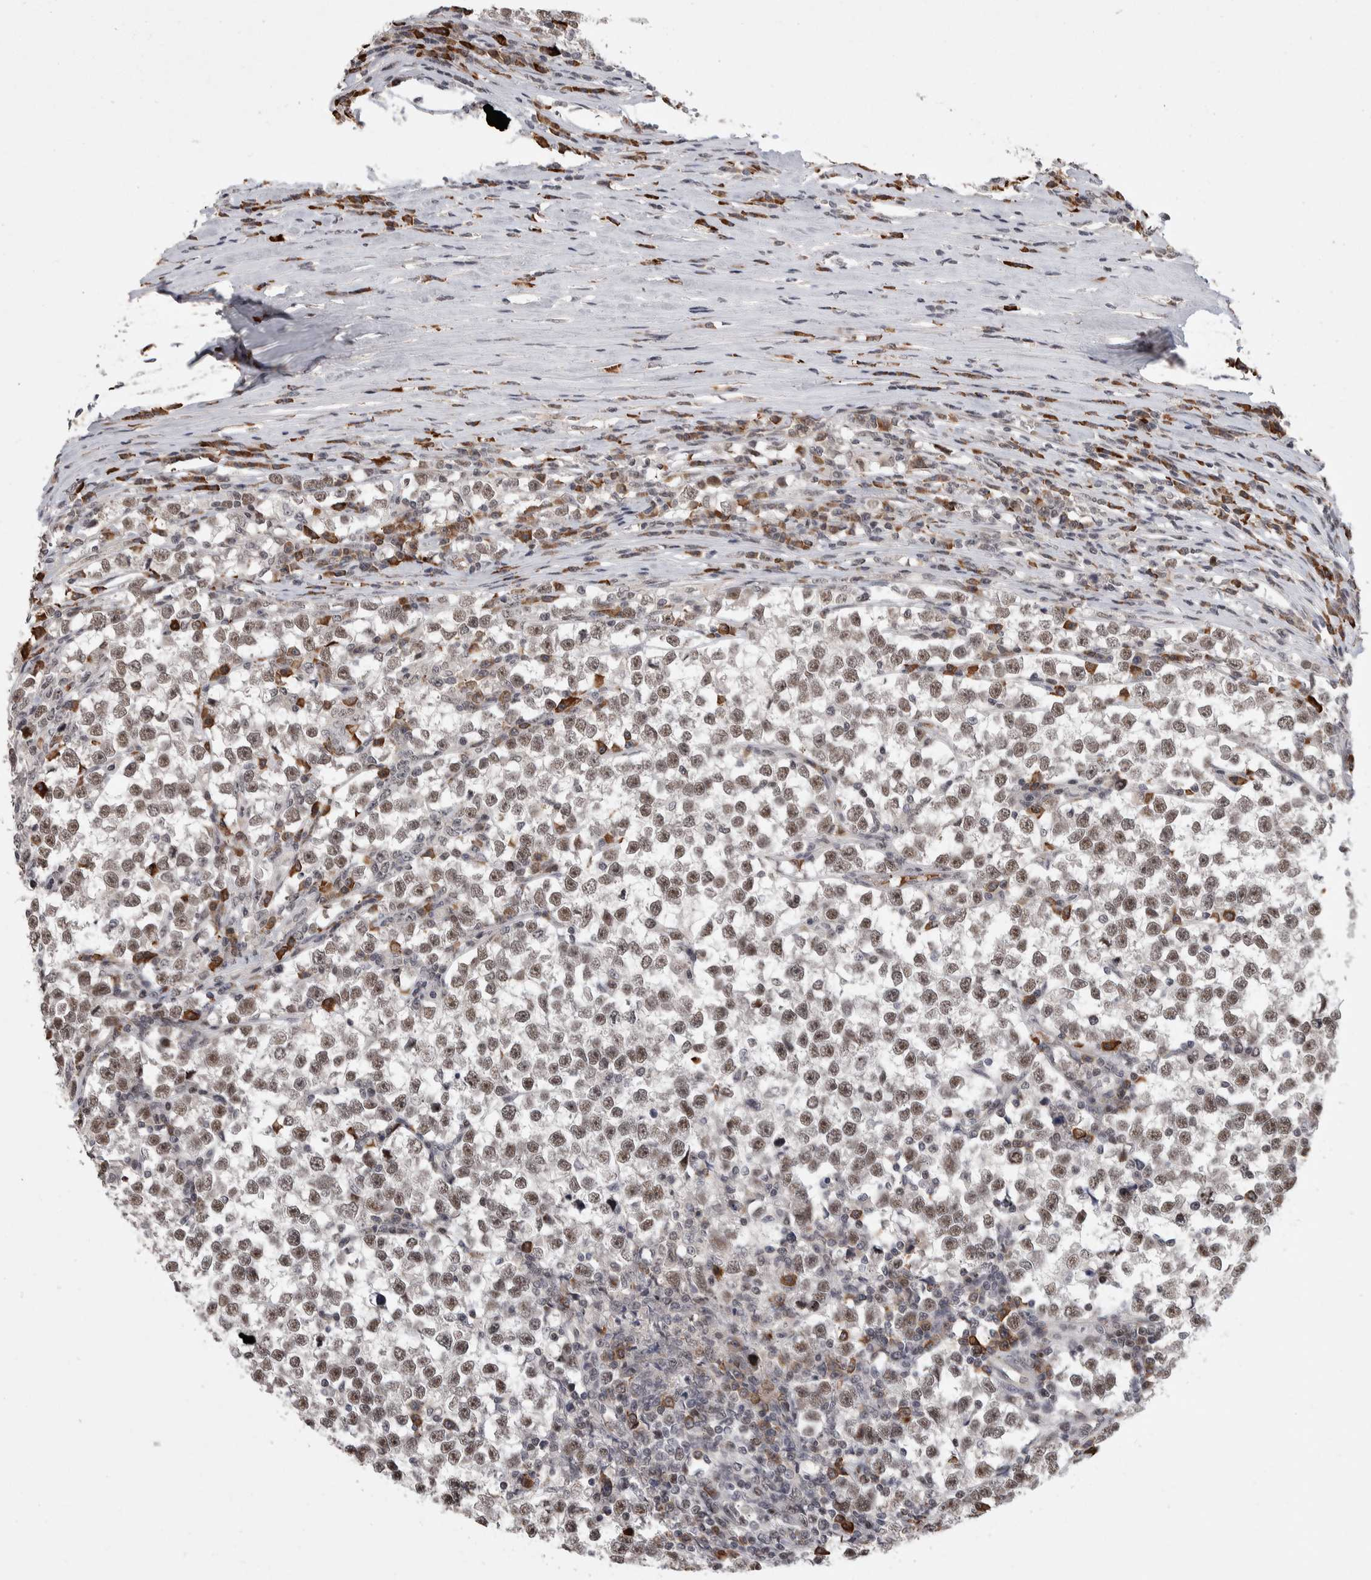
{"staining": {"intensity": "weak", "quantity": ">75%", "location": "nuclear"}, "tissue": "testis cancer", "cell_type": "Tumor cells", "image_type": "cancer", "snomed": [{"axis": "morphology", "description": "Normal tissue, NOS"}, {"axis": "morphology", "description": "Seminoma, NOS"}, {"axis": "topography", "description": "Testis"}], "caption": "Immunohistochemistry image of human testis seminoma stained for a protein (brown), which displays low levels of weak nuclear staining in approximately >75% of tumor cells.", "gene": "ZNF592", "patient": {"sex": "male", "age": 43}}